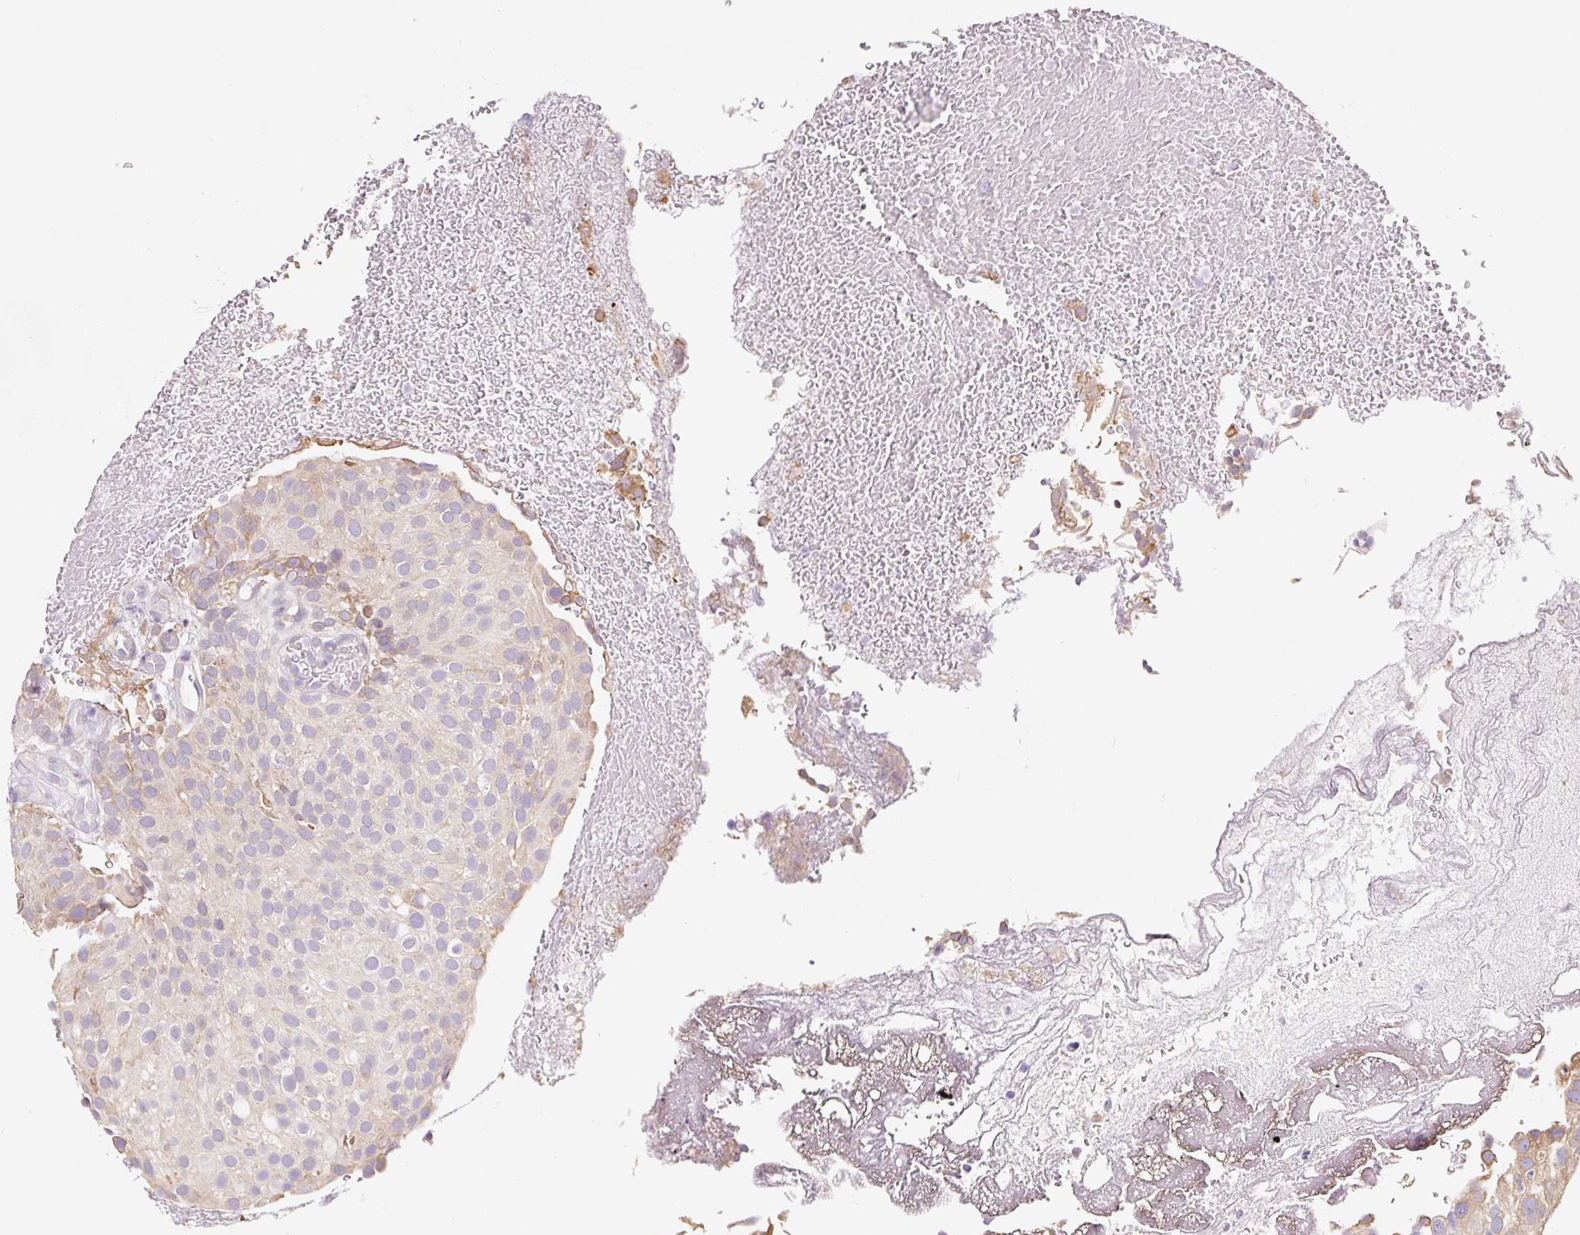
{"staining": {"intensity": "weak", "quantity": "25%-75%", "location": "cytoplasmic/membranous"}, "tissue": "urothelial cancer", "cell_type": "Tumor cells", "image_type": "cancer", "snomed": [{"axis": "morphology", "description": "Urothelial carcinoma, Low grade"}, {"axis": "topography", "description": "Urinary bladder"}], "caption": "Immunohistochemistry photomicrograph of urothelial carcinoma (low-grade) stained for a protein (brown), which shows low levels of weak cytoplasmic/membranous staining in approximately 25%-75% of tumor cells.", "gene": "ASRGL1", "patient": {"sex": "male", "age": 78}}